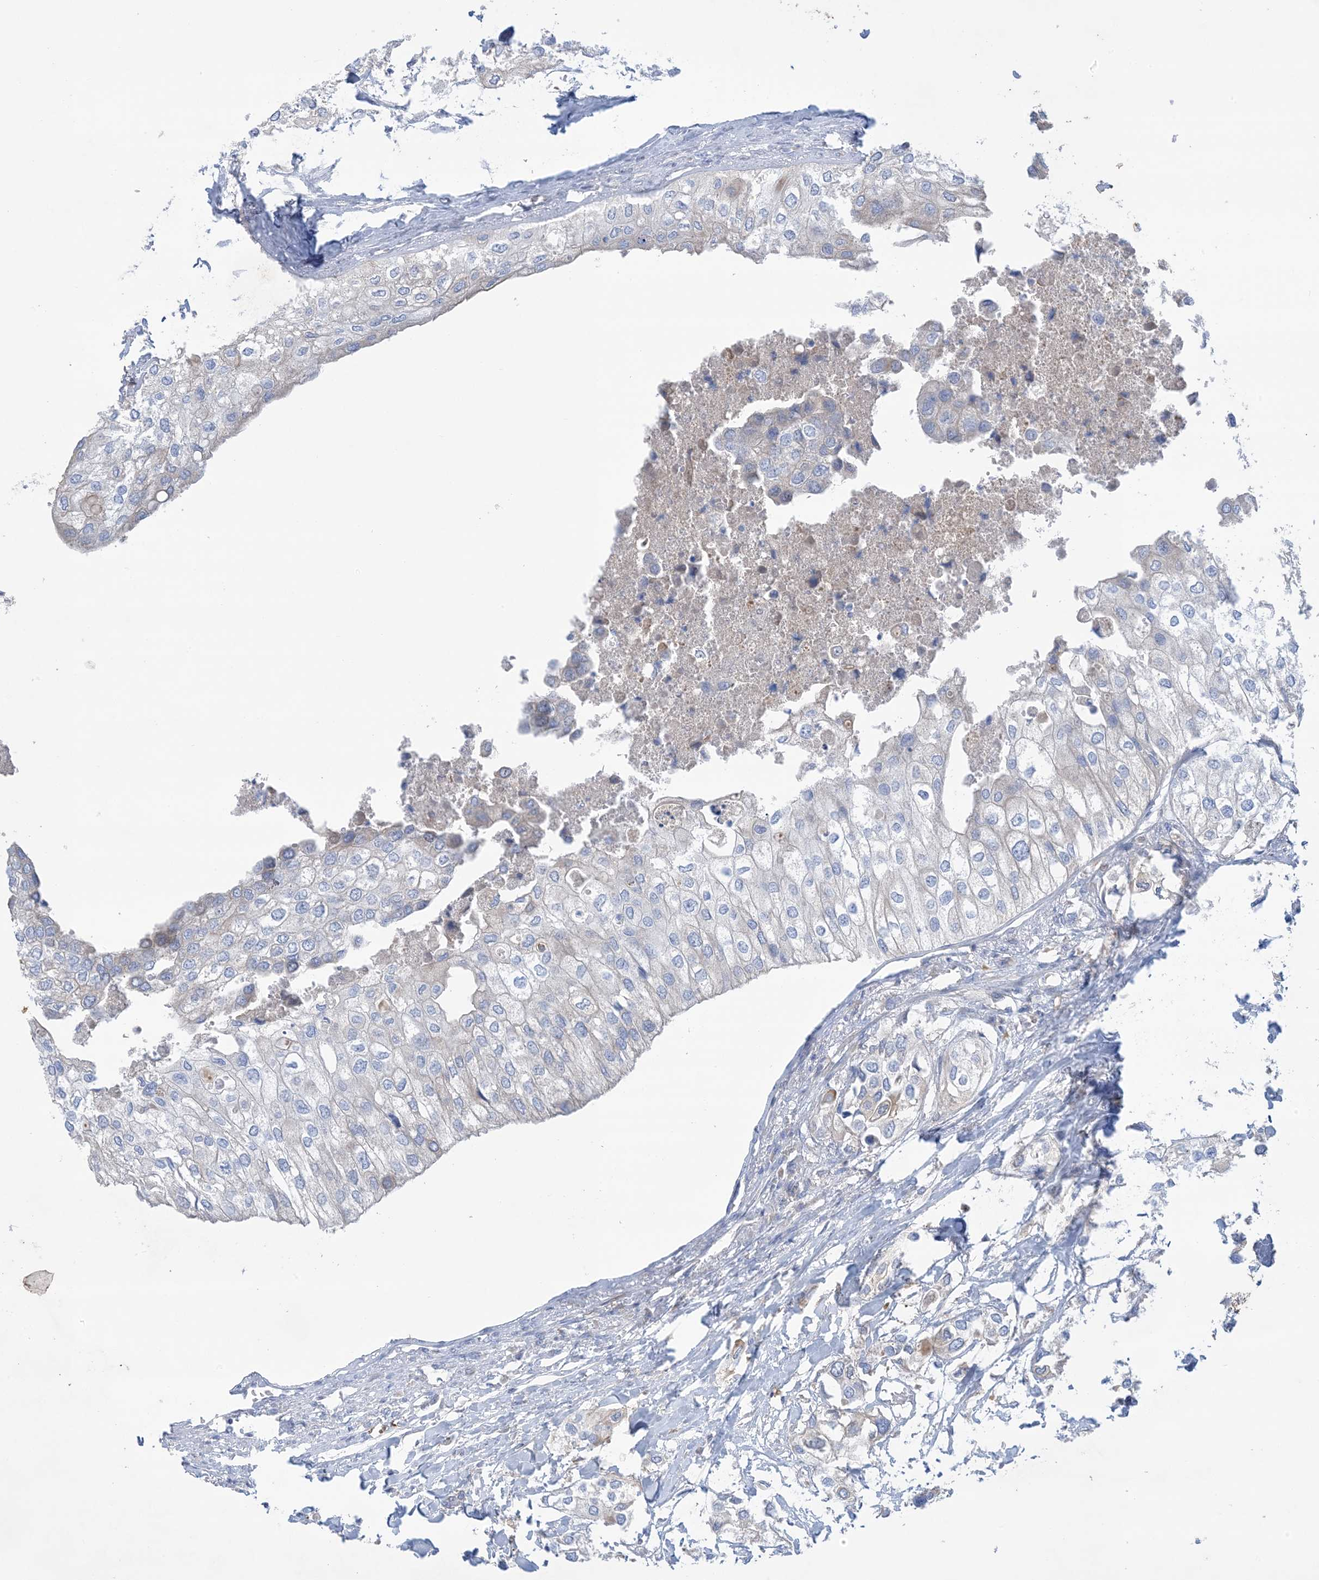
{"staining": {"intensity": "negative", "quantity": "none", "location": "none"}, "tissue": "urothelial cancer", "cell_type": "Tumor cells", "image_type": "cancer", "snomed": [{"axis": "morphology", "description": "Urothelial carcinoma, High grade"}, {"axis": "topography", "description": "Urinary bladder"}], "caption": "The image reveals no staining of tumor cells in urothelial cancer.", "gene": "ATP11C", "patient": {"sex": "male", "age": 64}}